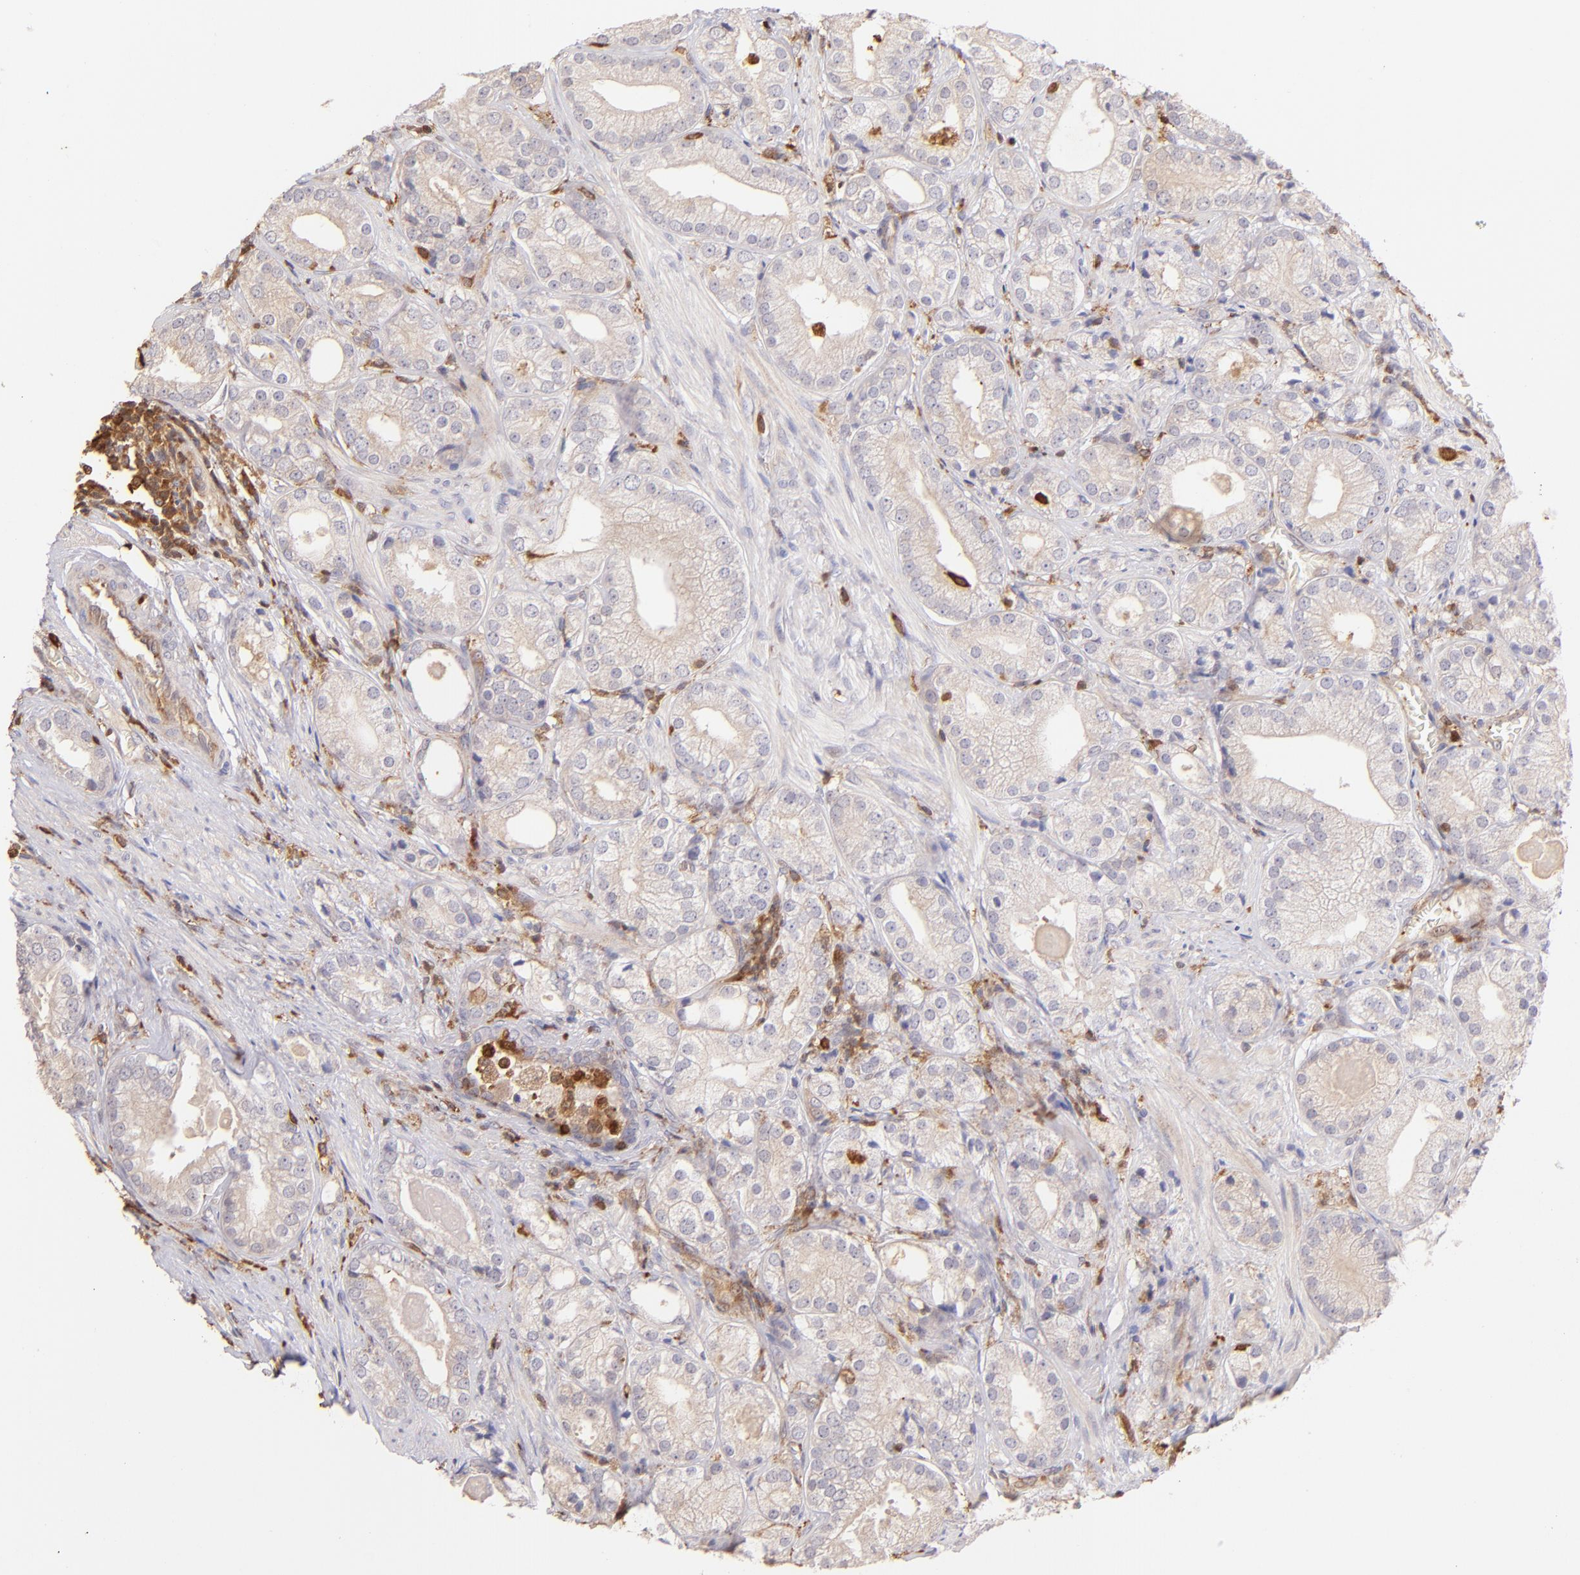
{"staining": {"intensity": "weak", "quantity": ">75%", "location": "cytoplasmic/membranous"}, "tissue": "prostate cancer", "cell_type": "Tumor cells", "image_type": "cancer", "snomed": [{"axis": "morphology", "description": "Adenocarcinoma, Low grade"}, {"axis": "topography", "description": "Prostate"}], "caption": "Adenocarcinoma (low-grade) (prostate) stained with immunohistochemistry (IHC) displays weak cytoplasmic/membranous staining in about >75% of tumor cells.", "gene": "BTK", "patient": {"sex": "male", "age": 69}}